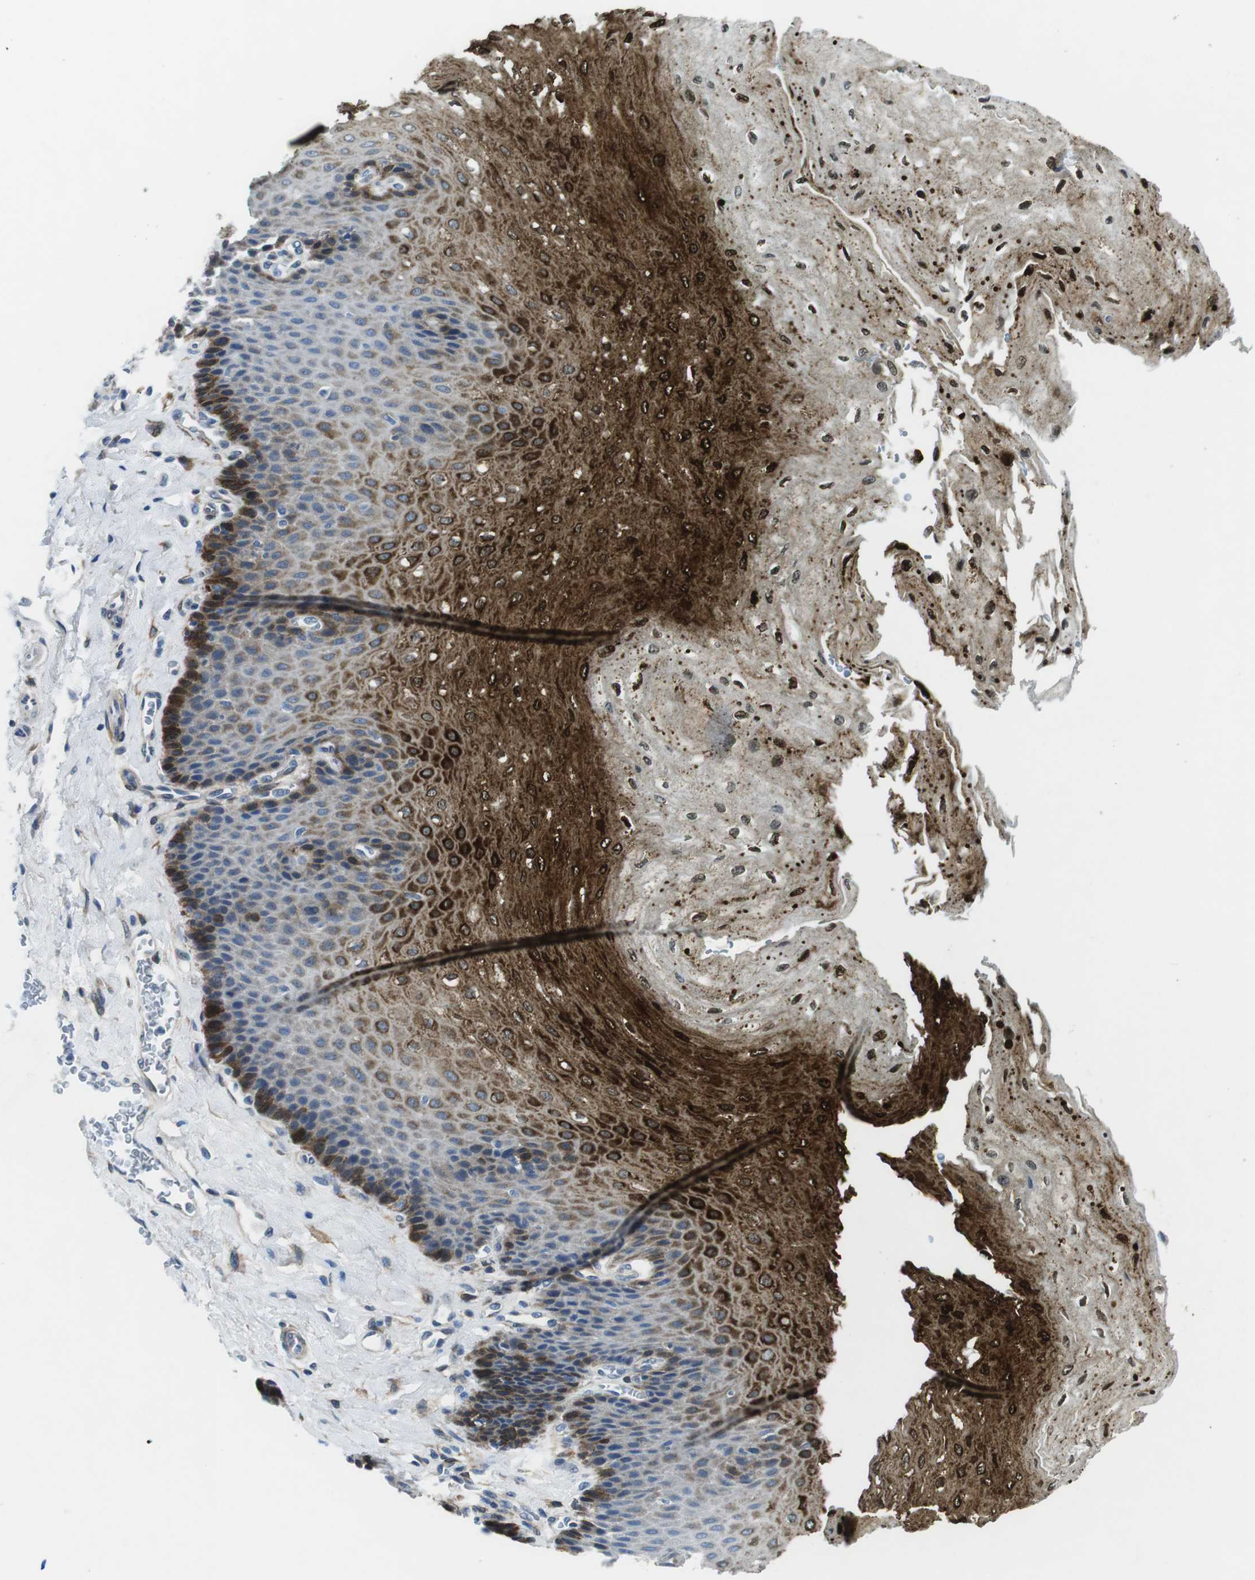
{"staining": {"intensity": "strong", "quantity": "25%-75%", "location": "cytoplasmic/membranous"}, "tissue": "esophagus", "cell_type": "Squamous epithelial cells", "image_type": "normal", "snomed": [{"axis": "morphology", "description": "Normal tissue, NOS"}, {"axis": "topography", "description": "Esophagus"}], "caption": "Immunohistochemical staining of benign esophagus exhibits 25%-75% levels of strong cytoplasmic/membranous protein expression in approximately 25%-75% of squamous epithelial cells.", "gene": "PHLDA1", "patient": {"sex": "female", "age": 72}}